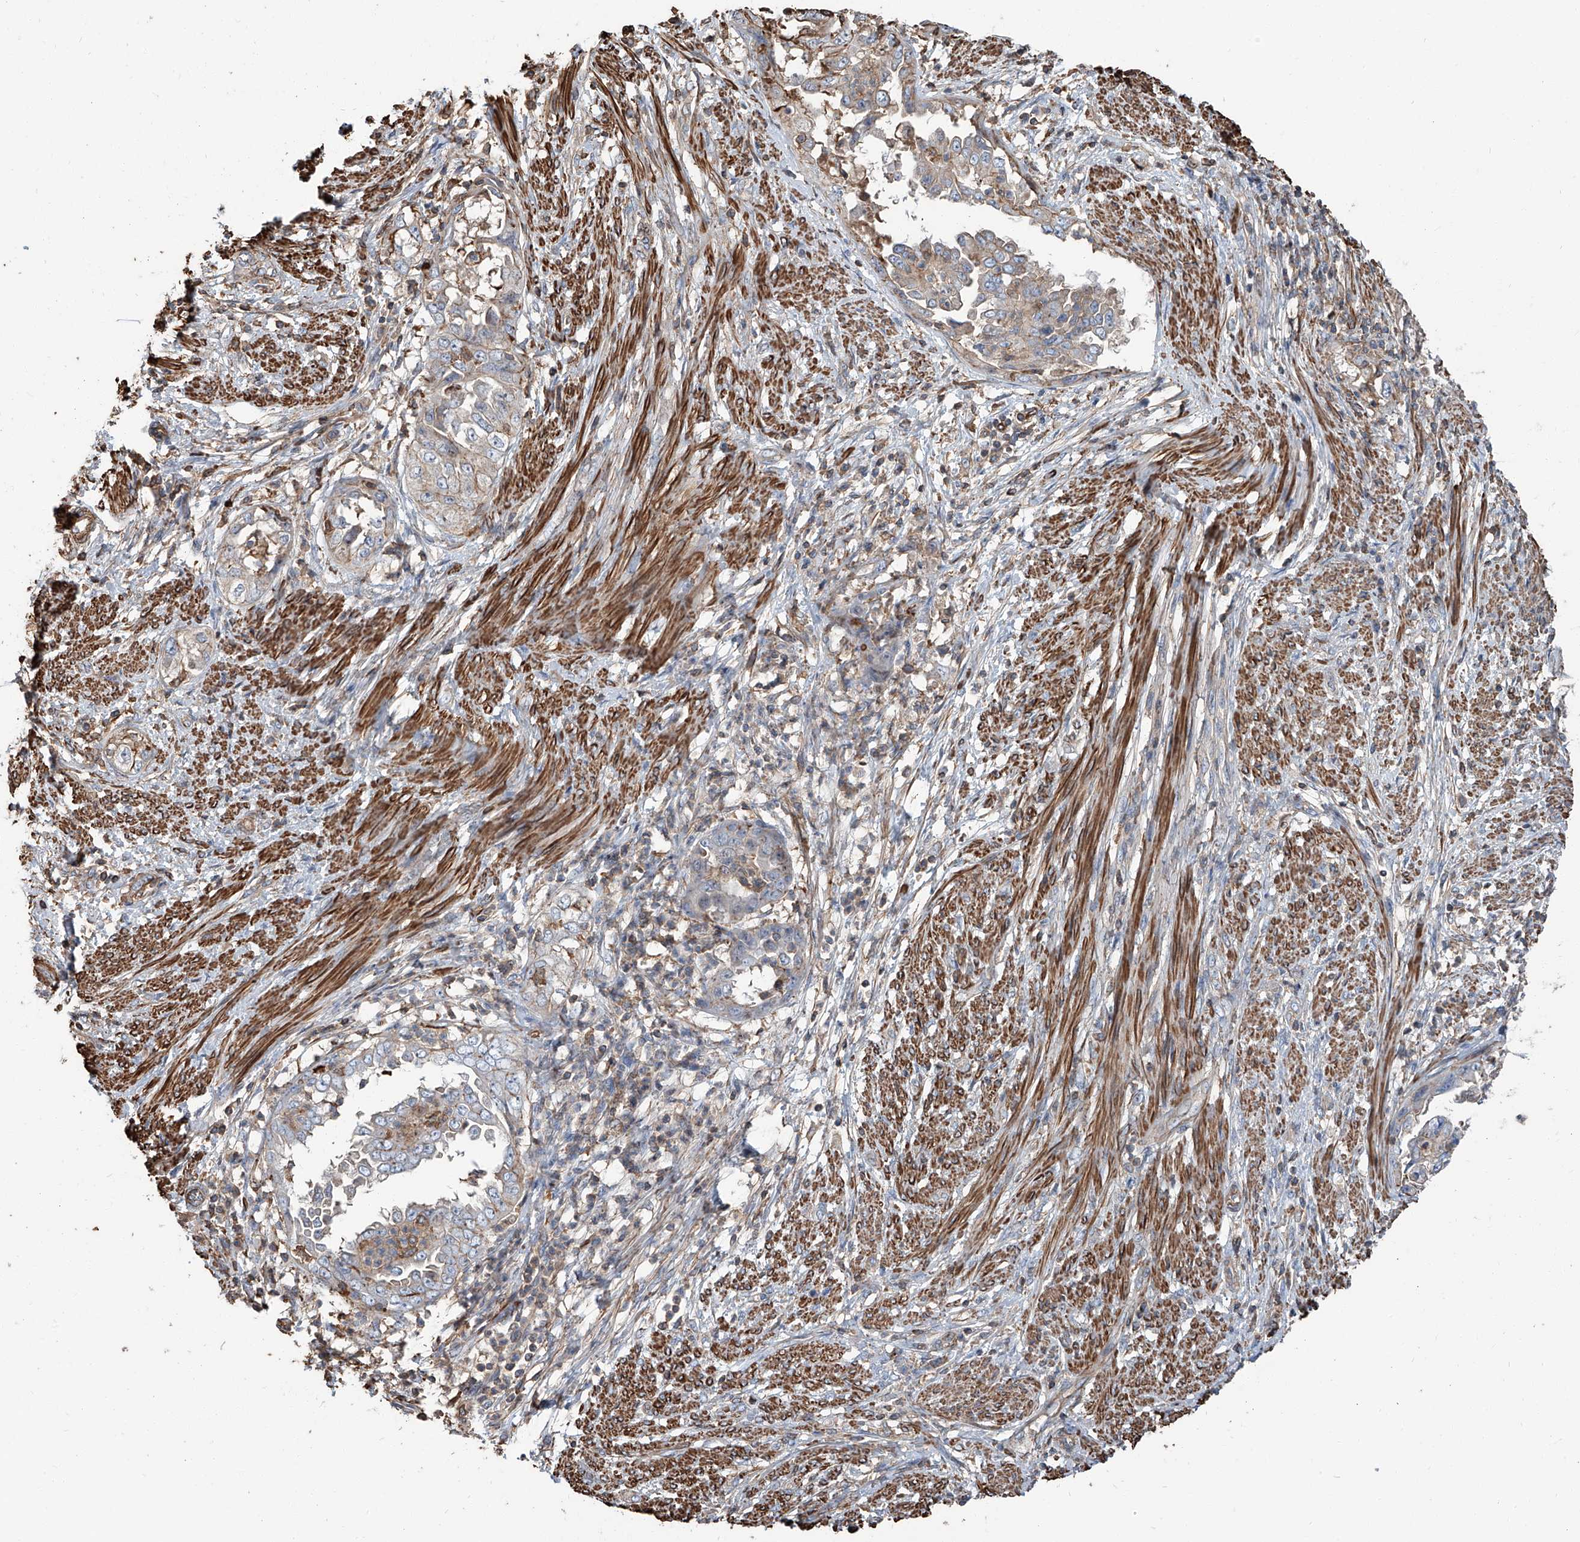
{"staining": {"intensity": "moderate", "quantity": "<25%", "location": "cytoplasmic/membranous"}, "tissue": "endometrial cancer", "cell_type": "Tumor cells", "image_type": "cancer", "snomed": [{"axis": "morphology", "description": "Adenocarcinoma, NOS"}, {"axis": "topography", "description": "Endometrium"}], "caption": "Brown immunohistochemical staining in endometrial cancer (adenocarcinoma) displays moderate cytoplasmic/membranous staining in approximately <25% of tumor cells.", "gene": "PIEZO2", "patient": {"sex": "female", "age": 85}}